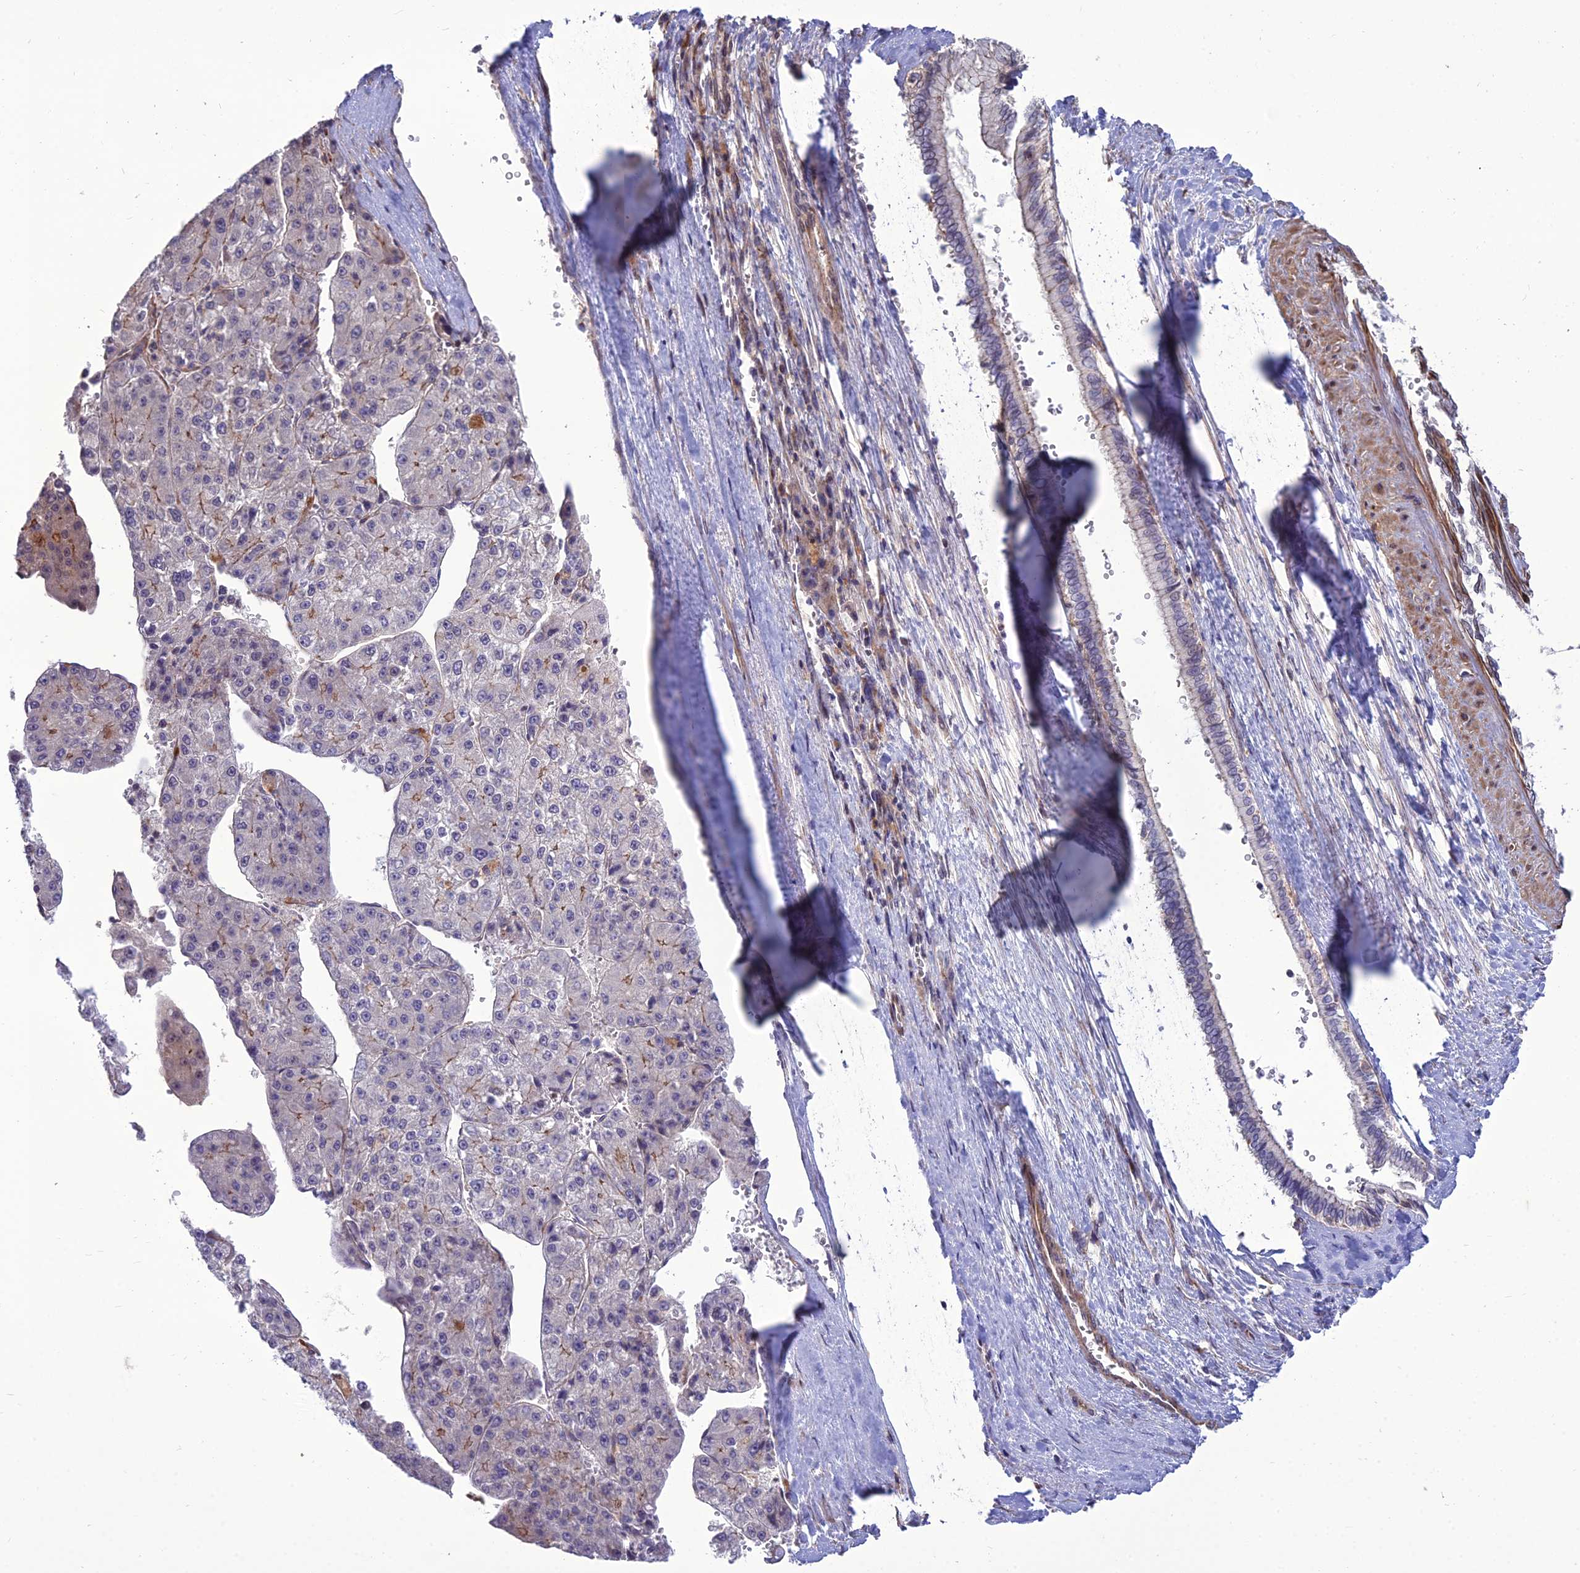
{"staining": {"intensity": "weak", "quantity": "<25%", "location": "cytoplasmic/membranous"}, "tissue": "liver cancer", "cell_type": "Tumor cells", "image_type": "cancer", "snomed": [{"axis": "morphology", "description": "Carcinoma, Hepatocellular, NOS"}, {"axis": "topography", "description": "Liver"}], "caption": "This is a histopathology image of IHC staining of liver cancer, which shows no staining in tumor cells.", "gene": "TSPYL2", "patient": {"sex": "female", "age": 73}}